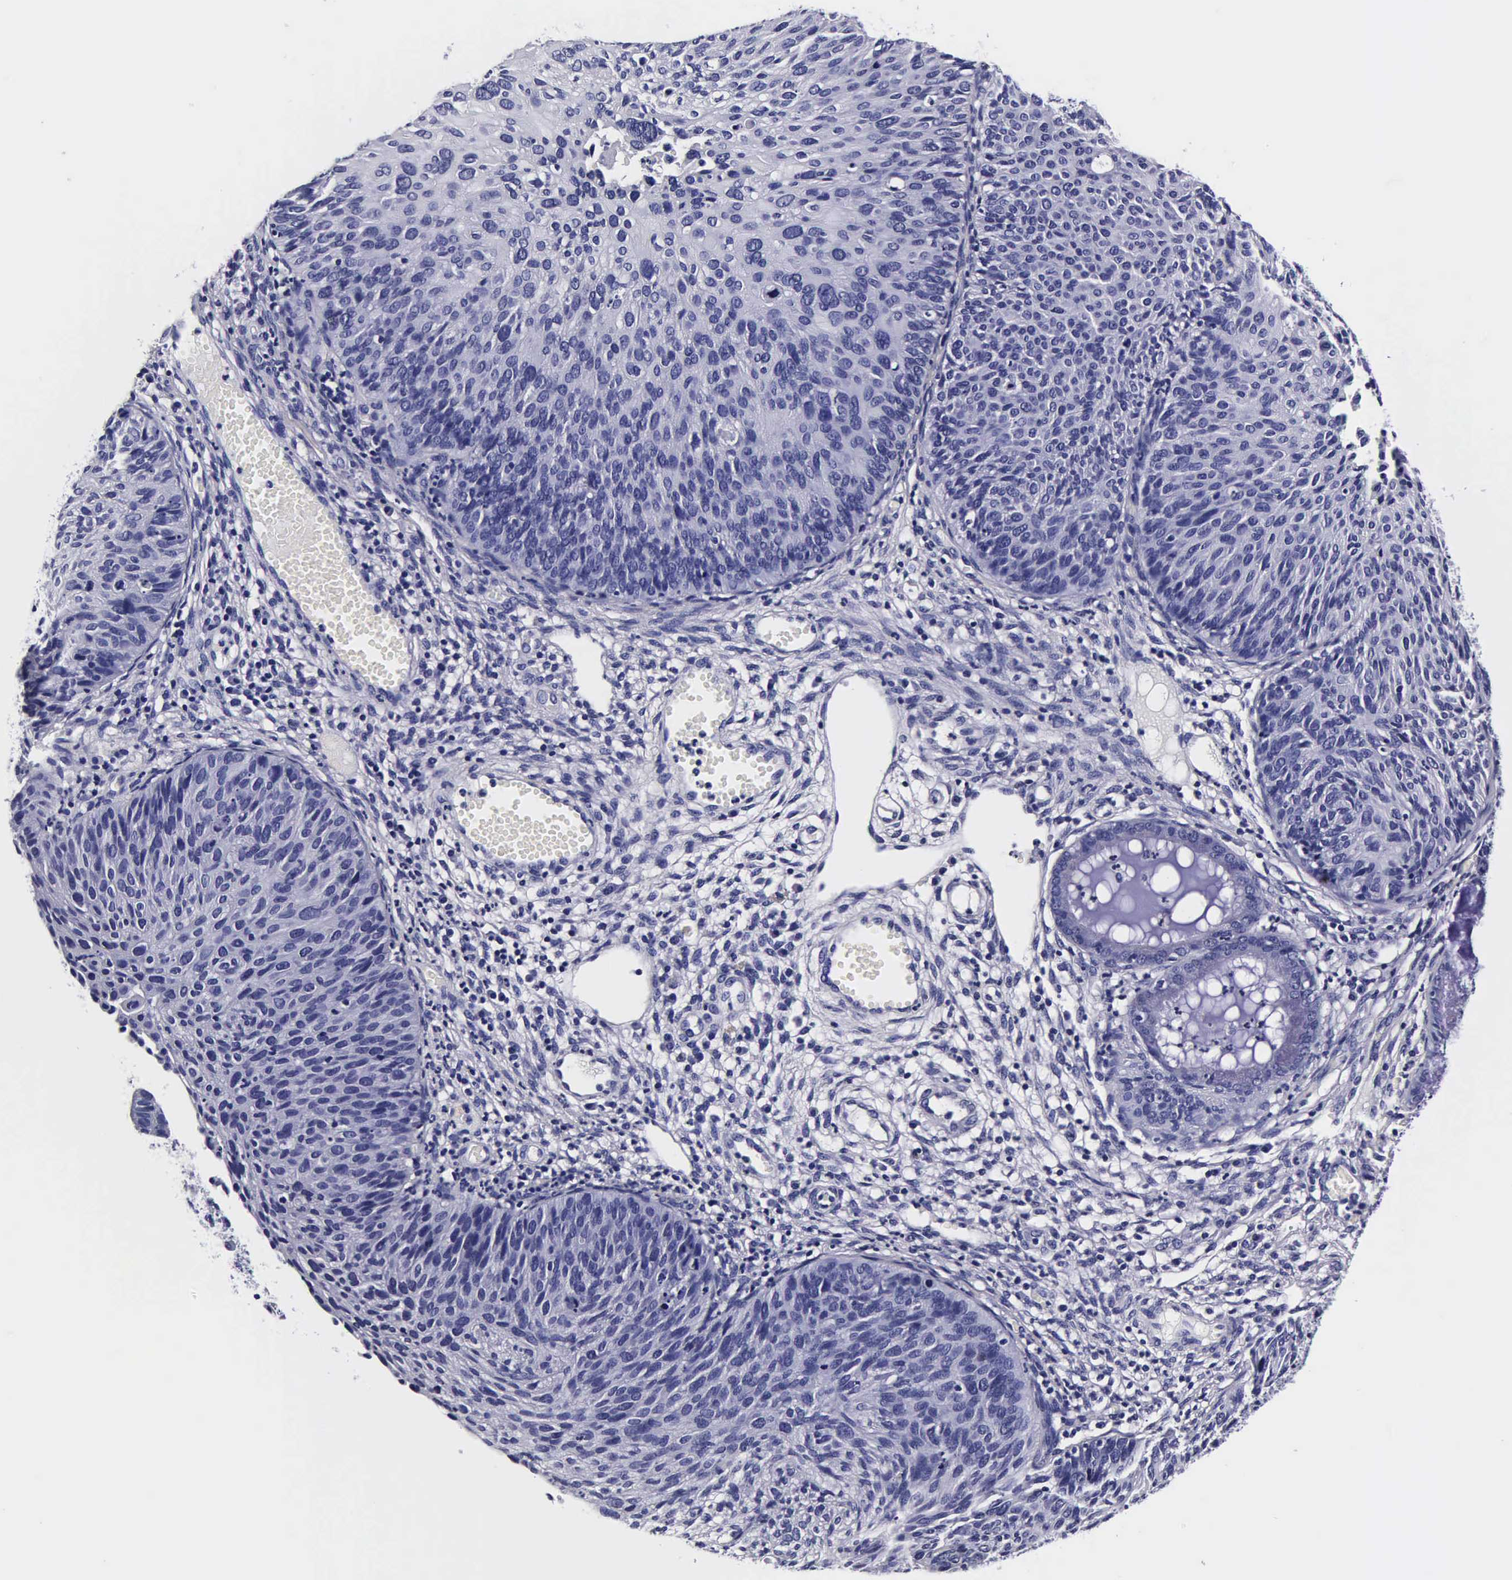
{"staining": {"intensity": "negative", "quantity": "none", "location": "none"}, "tissue": "cervical cancer", "cell_type": "Tumor cells", "image_type": "cancer", "snomed": [{"axis": "morphology", "description": "Squamous cell carcinoma, NOS"}, {"axis": "topography", "description": "Cervix"}], "caption": "Immunohistochemical staining of cervical cancer shows no significant positivity in tumor cells.", "gene": "IAPP", "patient": {"sex": "female", "age": 36}}